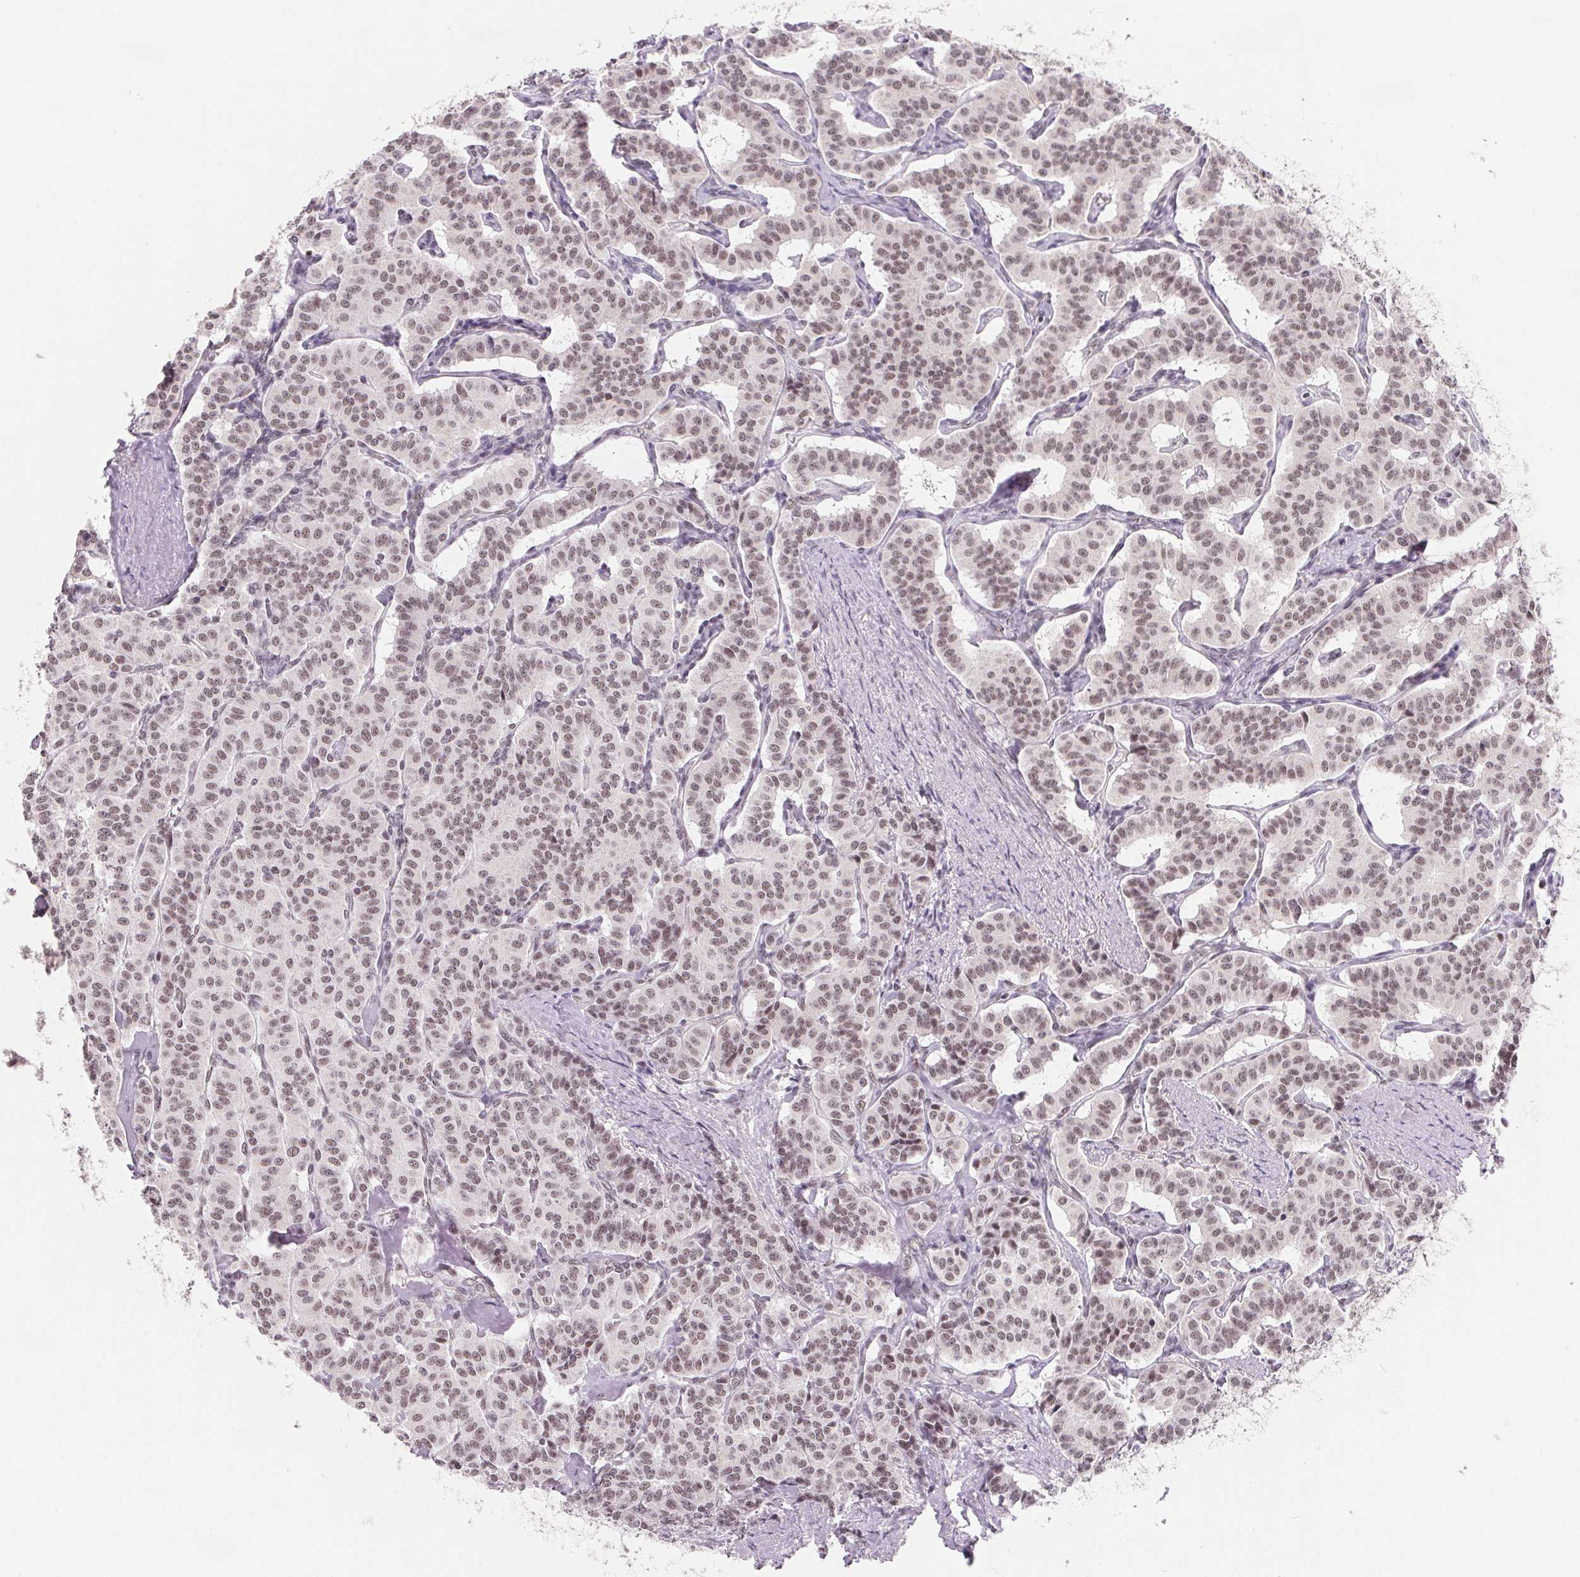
{"staining": {"intensity": "weak", "quantity": ">75%", "location": "nuclear"}, "tissue": "carcinoid", "cell_type": "Tumor cells", "image_type": "cancer", "snomed": [{"axis": "morphology", "description": "Carcinoid, malignant, NOS"}, {"axis": "topography", "description": "Lung"}], "caption": "Carcinoid (malignant) was stained to show a protein in brown. There is low levels of weak nuclear staining in approximately >75% of tumor cells. (DAB IHC with brightfield microscopy, high magnification).", "gene": "TCERG1", "patient": {"sex": "female", "age": 46}}